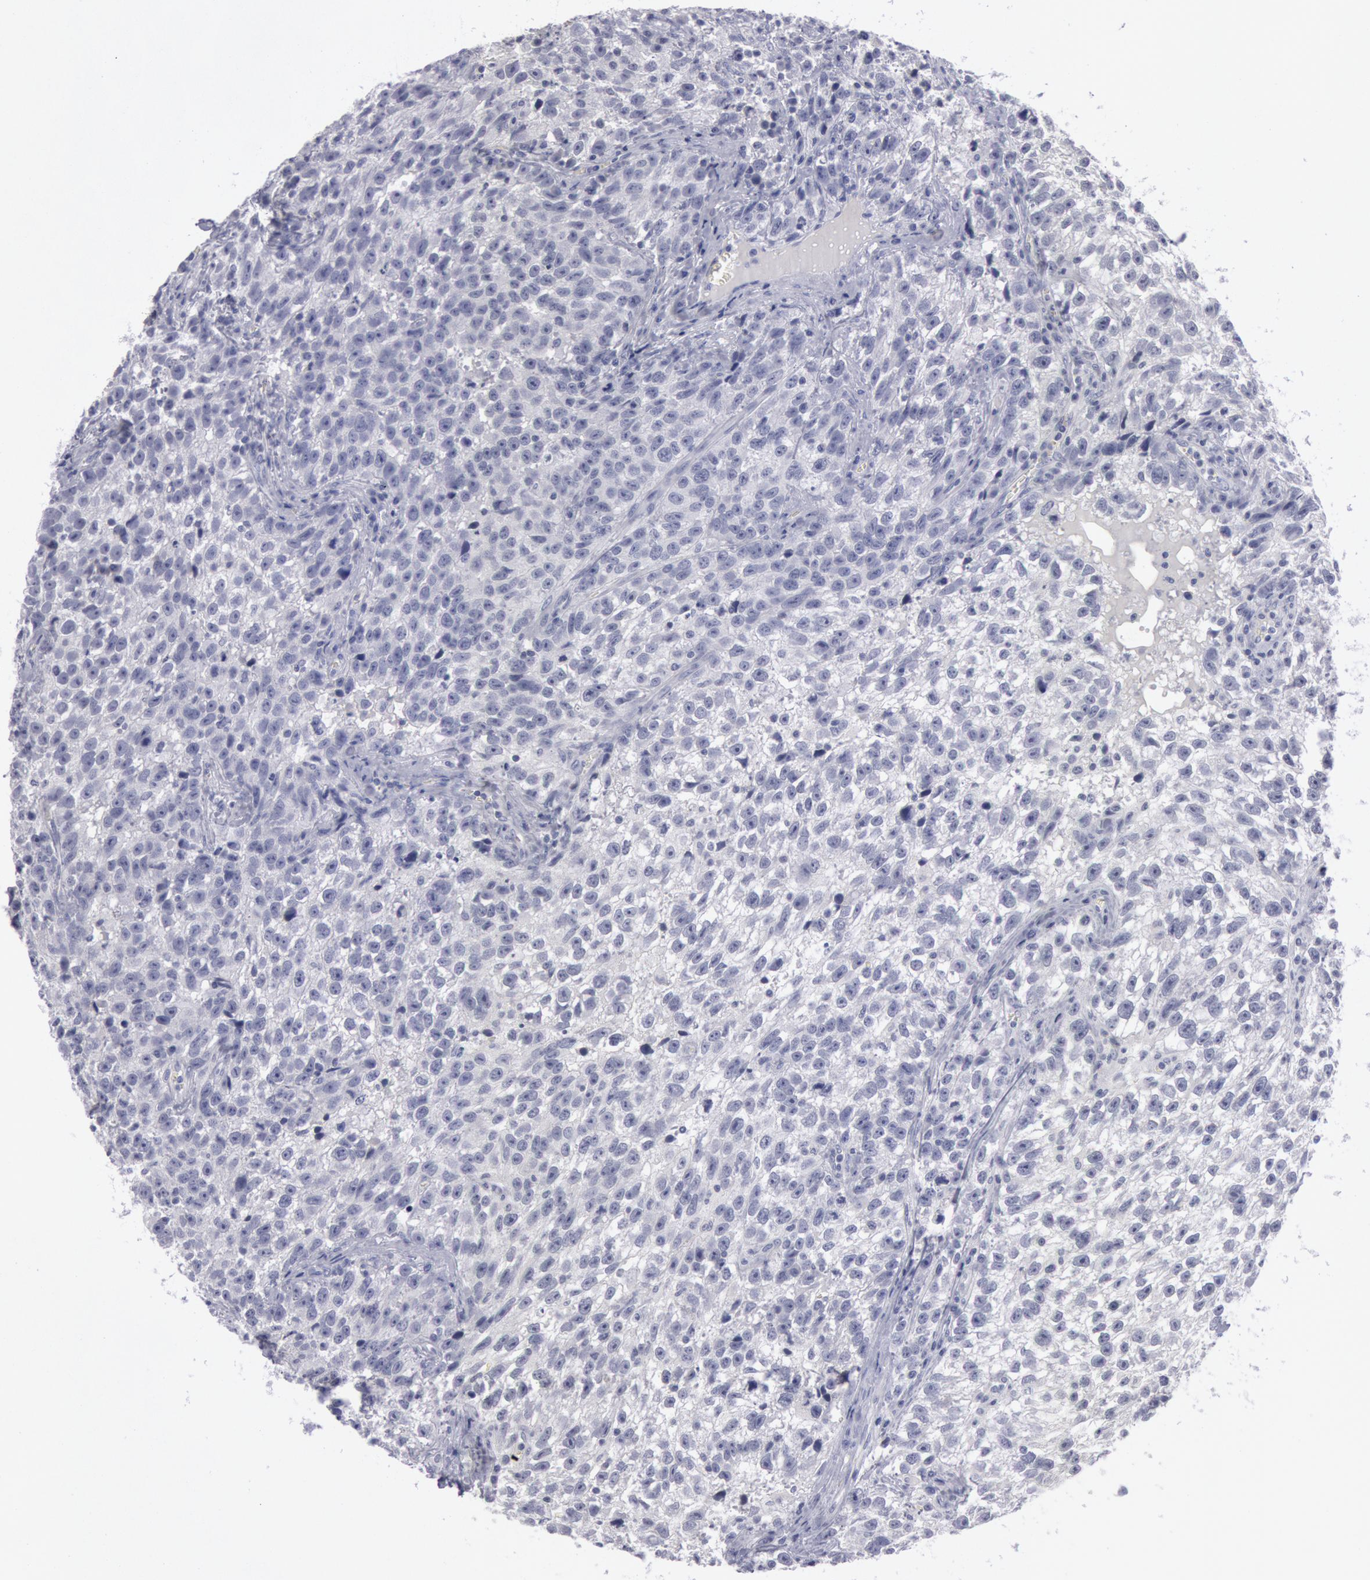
{"staining": {"intensity": "negative", "quantity": "none", "location": "none"}, "tissue": "testis cancer", "cell_type": "Tumor cells", "image_type": "cancer", "snomed": [{"axis": "morphology", "description": "Seminoma, NOS"}, {"axis": "topography", "description": "Testis"}], "caption": "A photomicrograph of seminoma (testis) stained for a protein exhibits no brown staining in tumor cells. The staining was performed using DAB to visualize the protein expression in brown, while the nuclei were stained in blue with hematoxylin (Magnification: 20x).", "gene": "KRT16", "patient": {"sex": "male", "age": 38}}